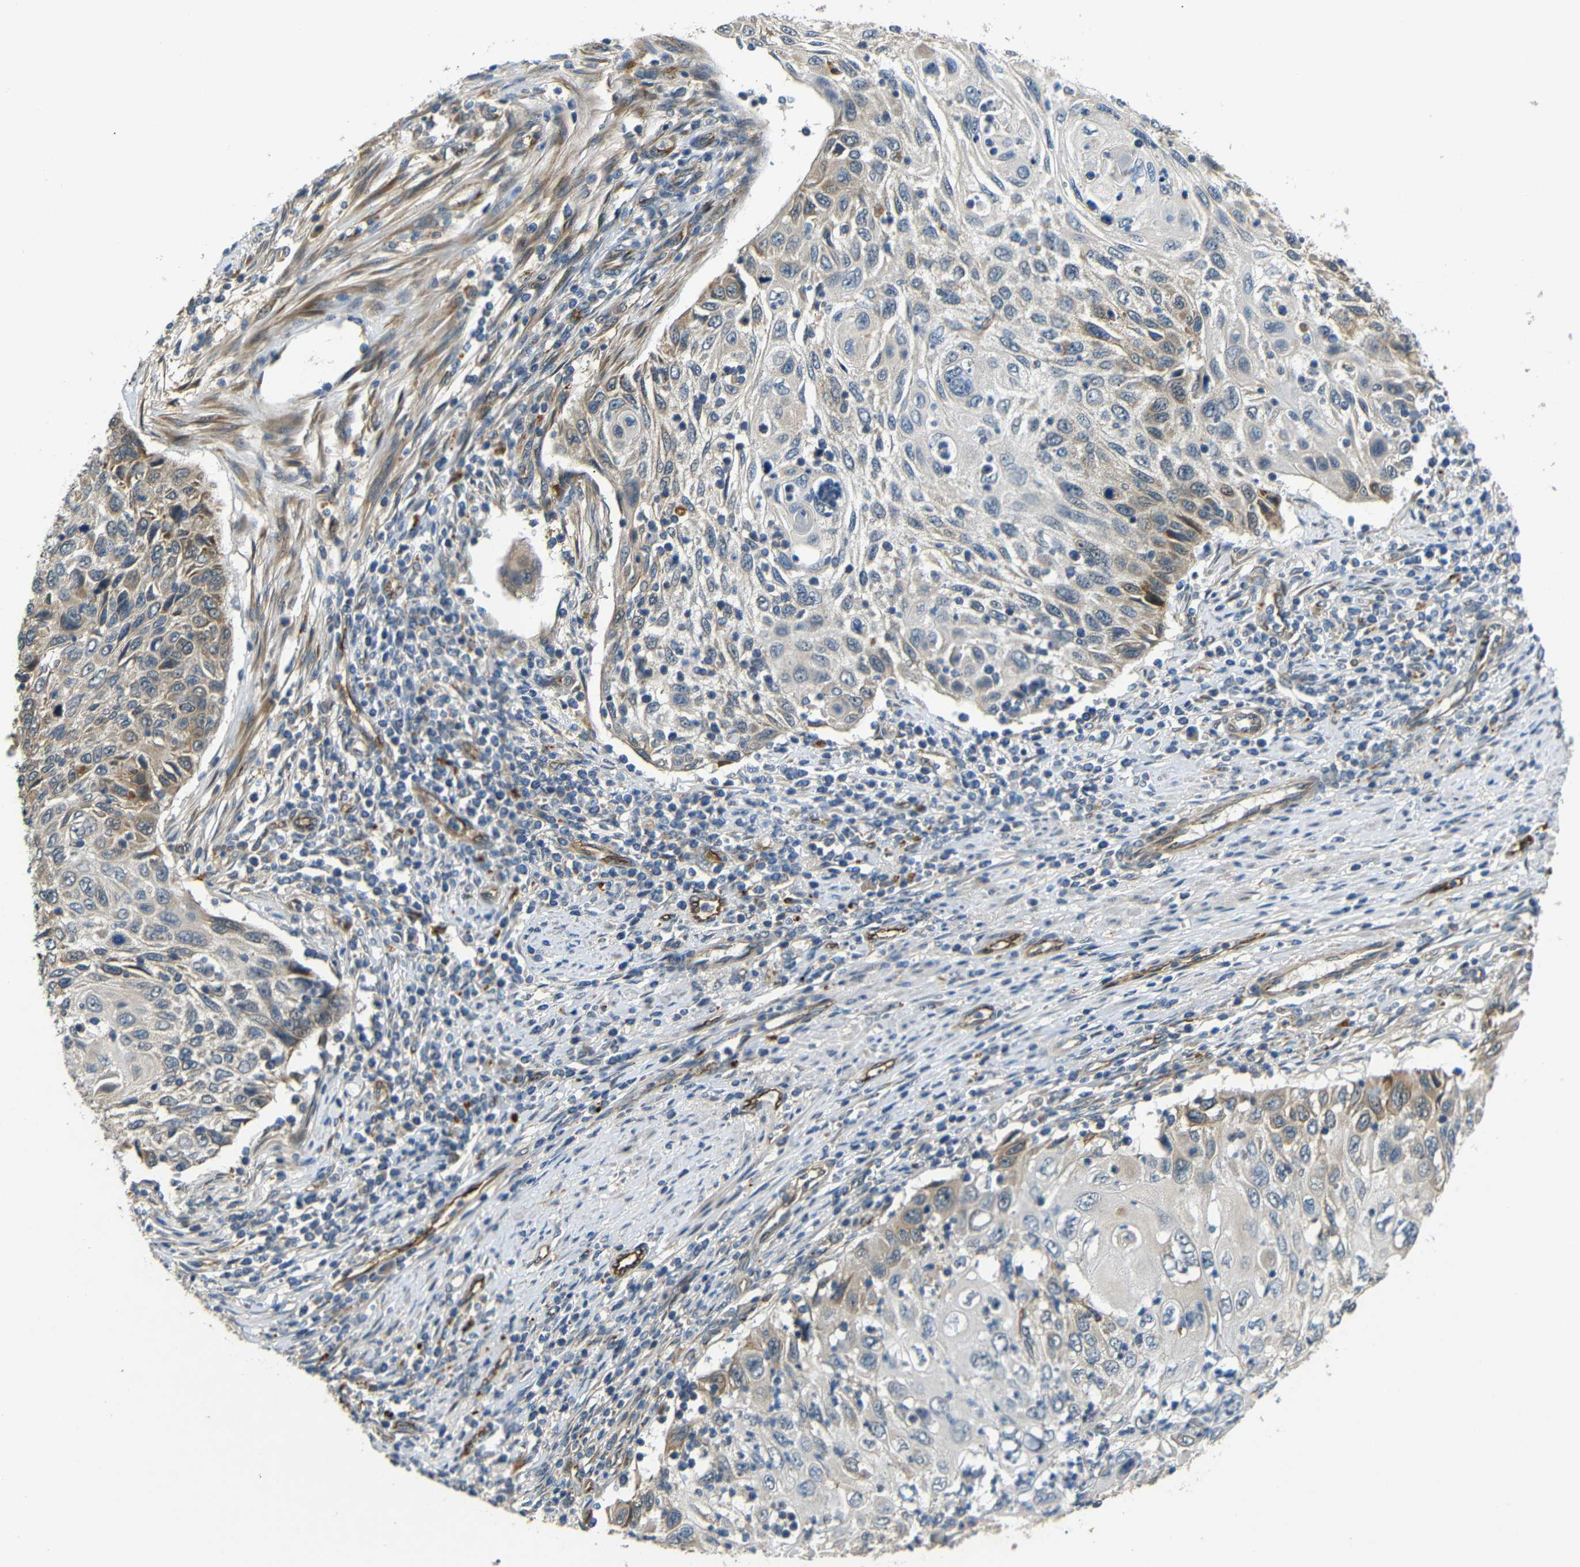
{"staining": {"intensity": "weak", "quantity": ">75%", "location": "cytoplasmic/membranous"}, "tissue": "cervical cancer", "cell_type": "Tumor cells", "image_type": "cancer", "snomed": [{"axis": "morphology", "description": "Squamous cell carcinoma, NOS"}, {"axis": "topography", "description": "Cervix"}], "caption": "Cervical cancer stained for a protein shows weak cytoplasmic/membranous positivity in tumor cells.", "gene": "ATP7A", "patient": {"sex": "female", "age": 70}}